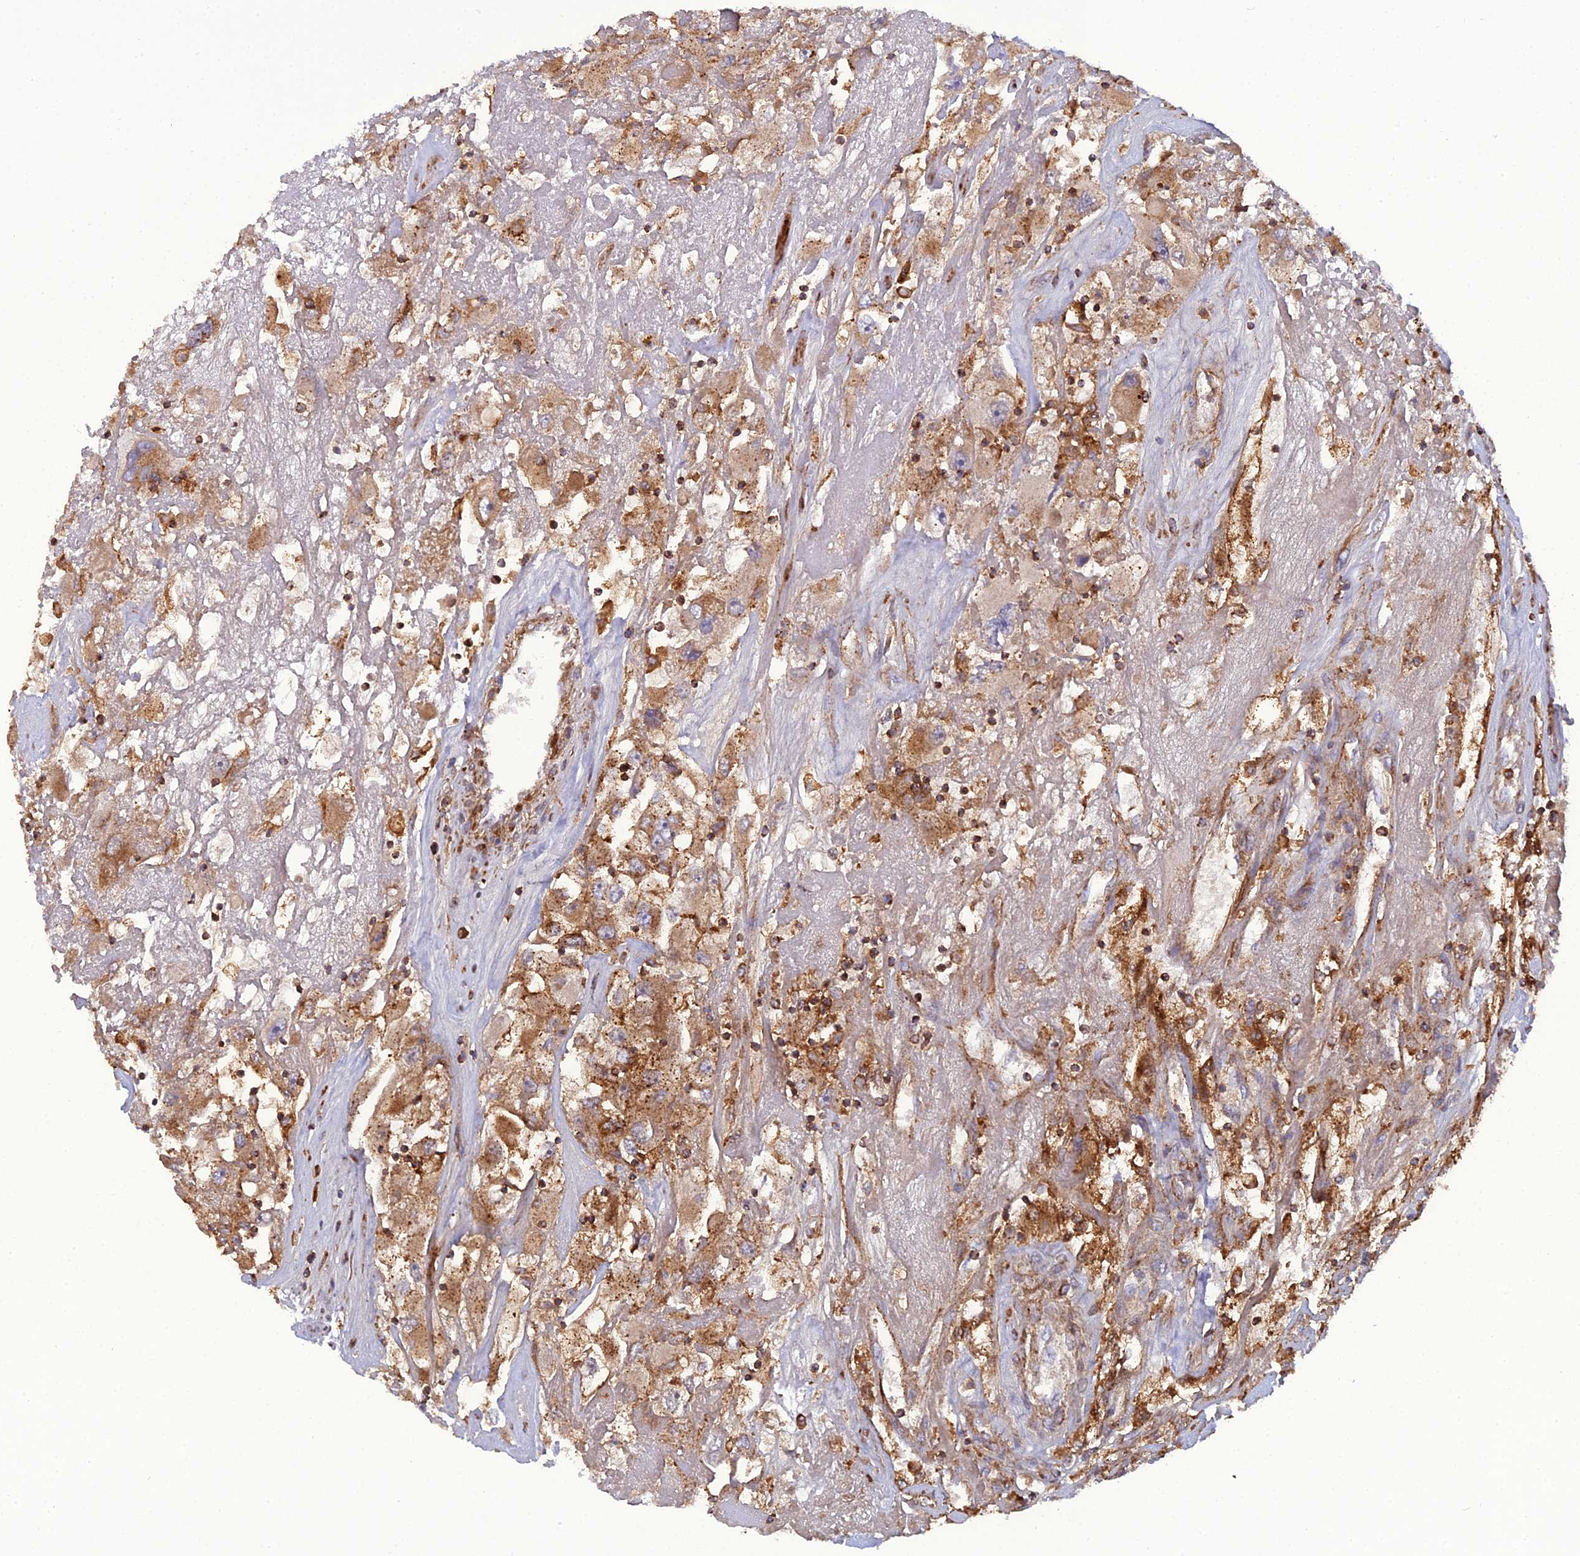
{"staining": {"intensity": "moderate", "quantity": ">75%", "location": "cytoplasmic/membranous"}, "tissue": "renal cancer", "cell_type": "Tumor cells", "image_type": "cancer", "snomed": [{"axis": "morphology", "description": "Adenocarcinoma, NOS"}, {"axis": "topography", "description": "Kidney"}], "caption": "Immunohistochemical staining of human renal cancer reveals medium levels of moderate cytoplasmic/membranous protein expression in about >75% of tumor cells. Using DAB (3,3'-diaminobenzidine) (brown) and hematoxylin (blue) stains, captured at high magnification using brightfield microscopy.", "gene": "LNPEP", "patient": {"sex": "female", "age": 52}}